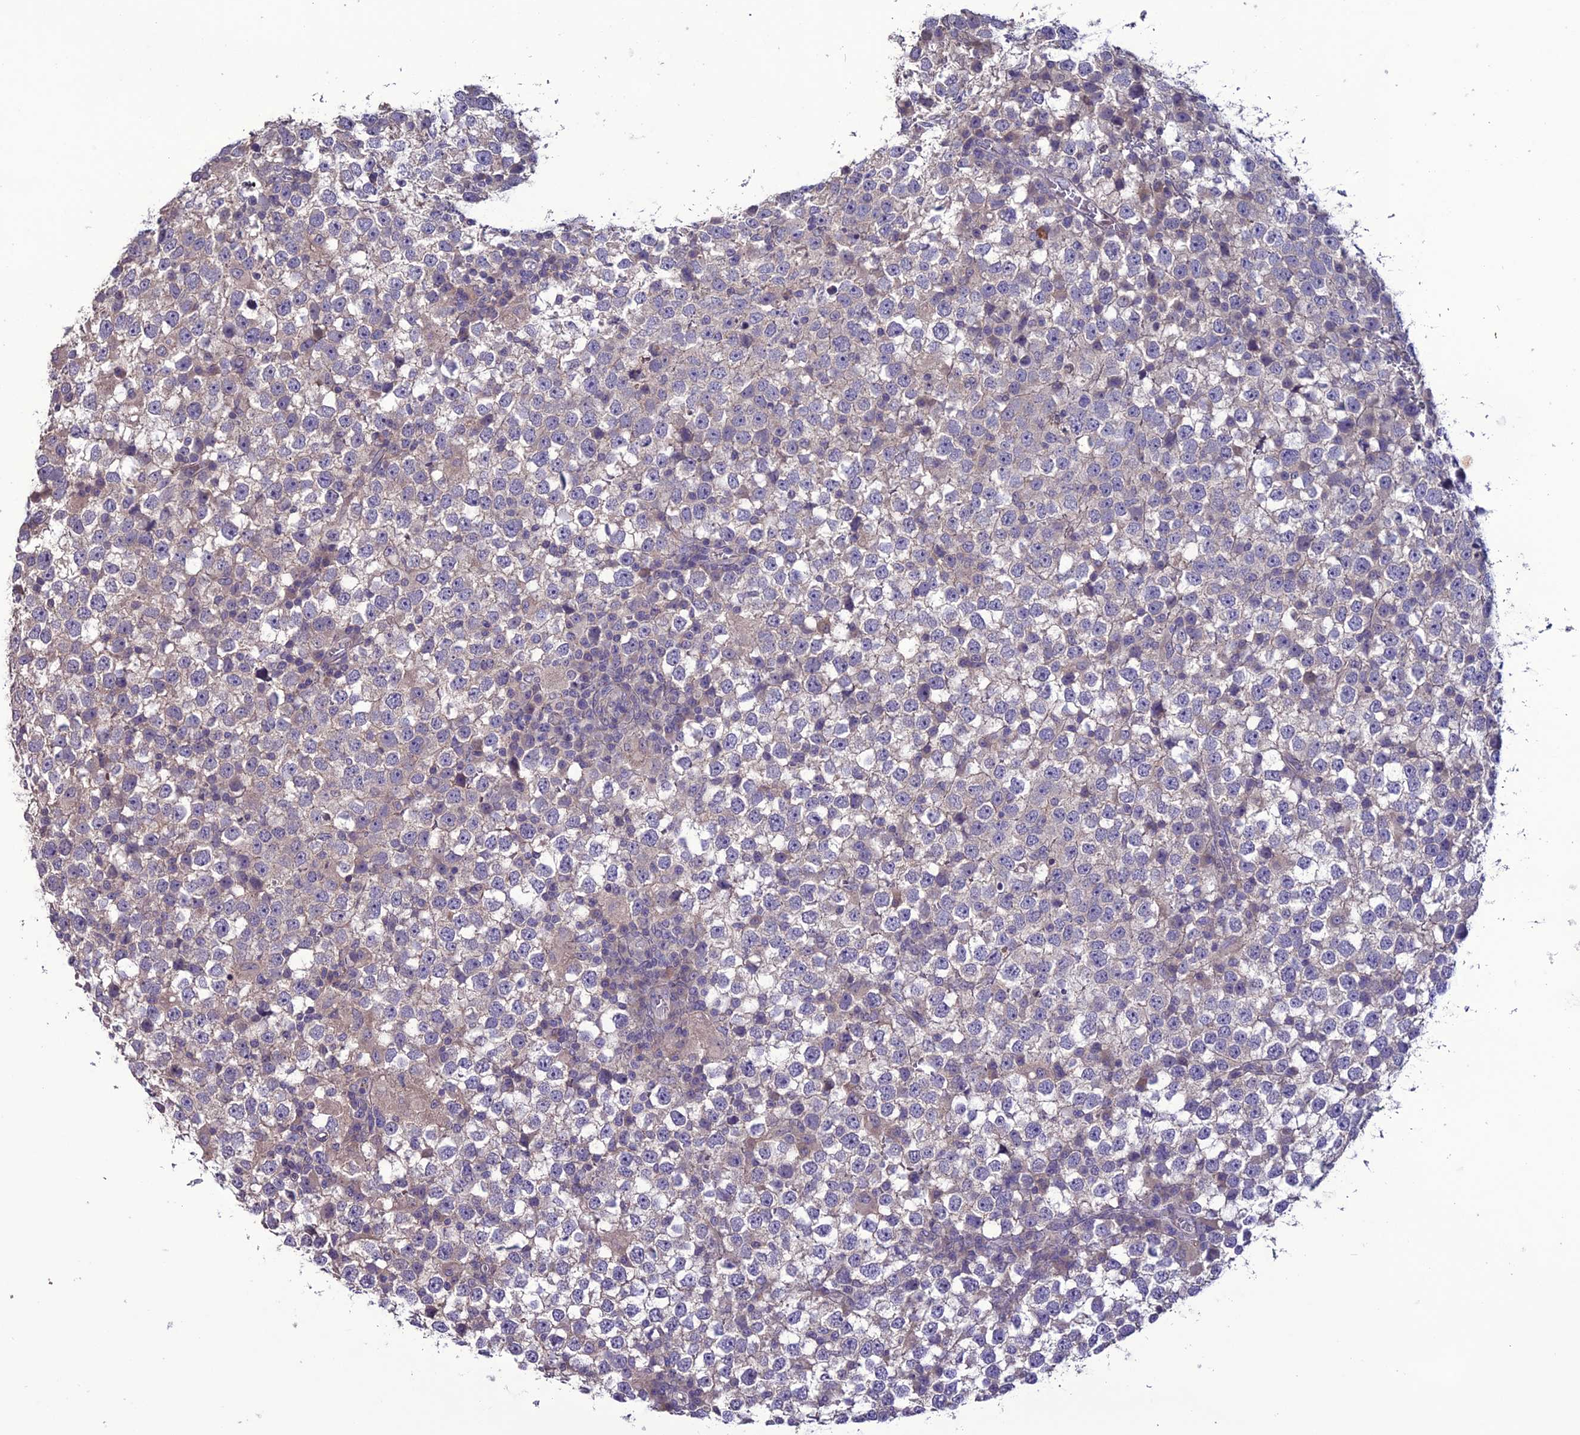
{"staining": {"intensity": "negative", "quantity": "none", "location": "none"}, "tissue": "testis cancer", "cell_type": "Tumor cells", "image_type": "cancer", "snomed": [{"axis": "morphology", "description": "Seminoma, NOS"}, {"axis": "topography", "description": "Testis"}], "caption": "Protein analysis of testis cancer exhibits no significant staining in tumor cells.", "gene": "C2orf76", "patient": {"sex": "male", "age": 65}}